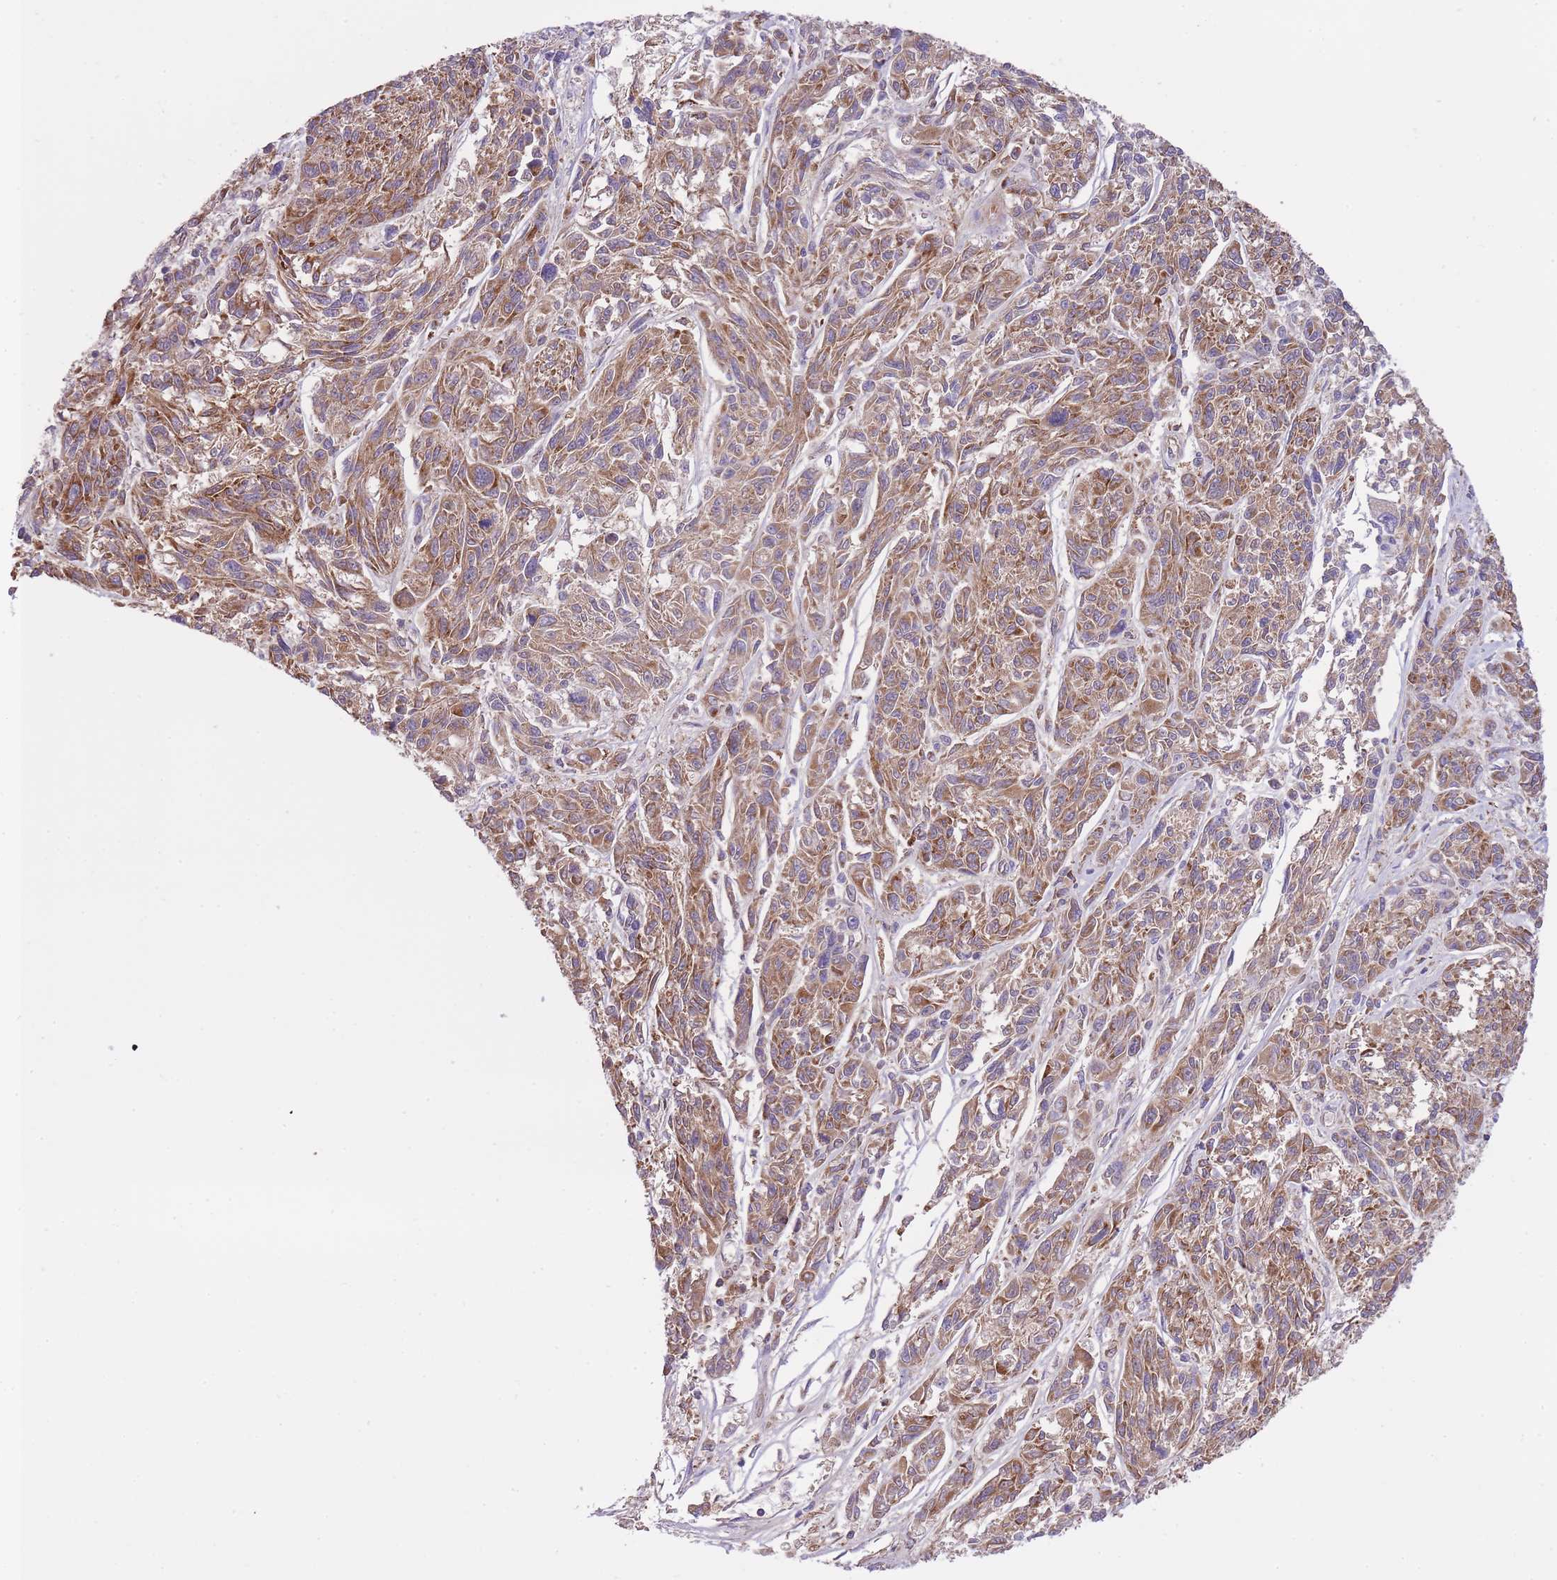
{"staining": {"intensity": "moderate", "quantity": ">75%", "location": "cytoplasmic/membranous"}, "tissue": "melanoma", "cell_type": "Tumor cells", "image_type": "cancer", "snomed": [{"axis": "morphology", "description": "Malignant melanoma, NOS"}, {"axis": "topography", "description": "Skin"}], "caption": "Human malignant melanoma stained with a protein marker displays moderate staining in tumor cells.", "gene": "ST3GAL3", "patient": {"sex": "male", "age": 53}}